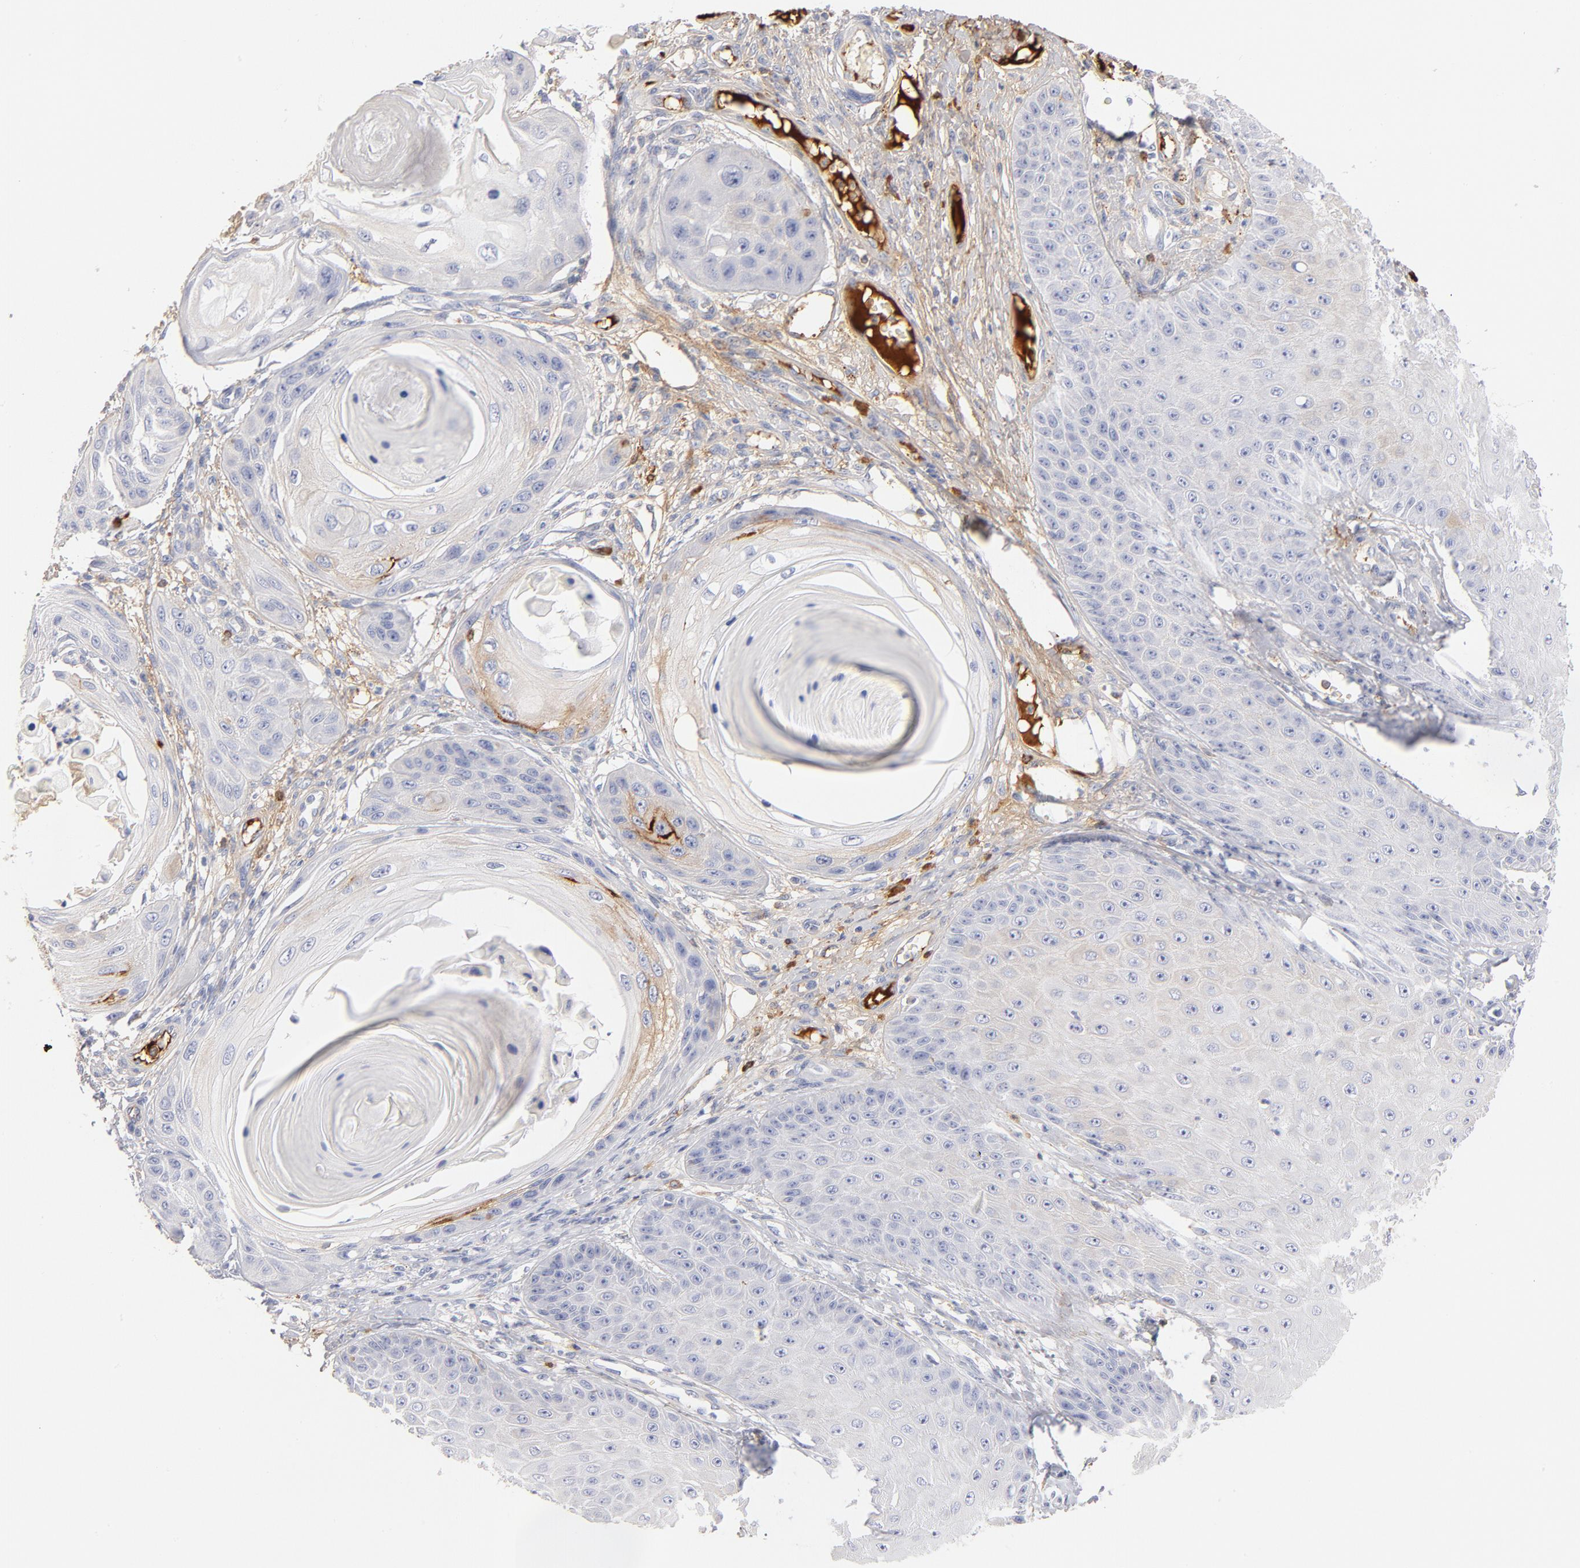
{"staining": {"intensity": "negative", "quantity": "none", "location": "none"}, "tissue": "skin cancer", "cell_type": "Tumor cells", "image_type": "cancer", "snomed": [{"axis": "morphology", "description": "Squamous cell carcinoma, NOS"}, {"axis": "topography", "description": "Skin"}], "caption": "This histopathology image is of squamous cell carcinoma (skin) stained with immunohistochemistry to label a protein in brown with the nuclei are counter-stained blue. There is no positivity in tumor cells.", "gene": "C3", "patient": {"sex": "female", "age": 40}}